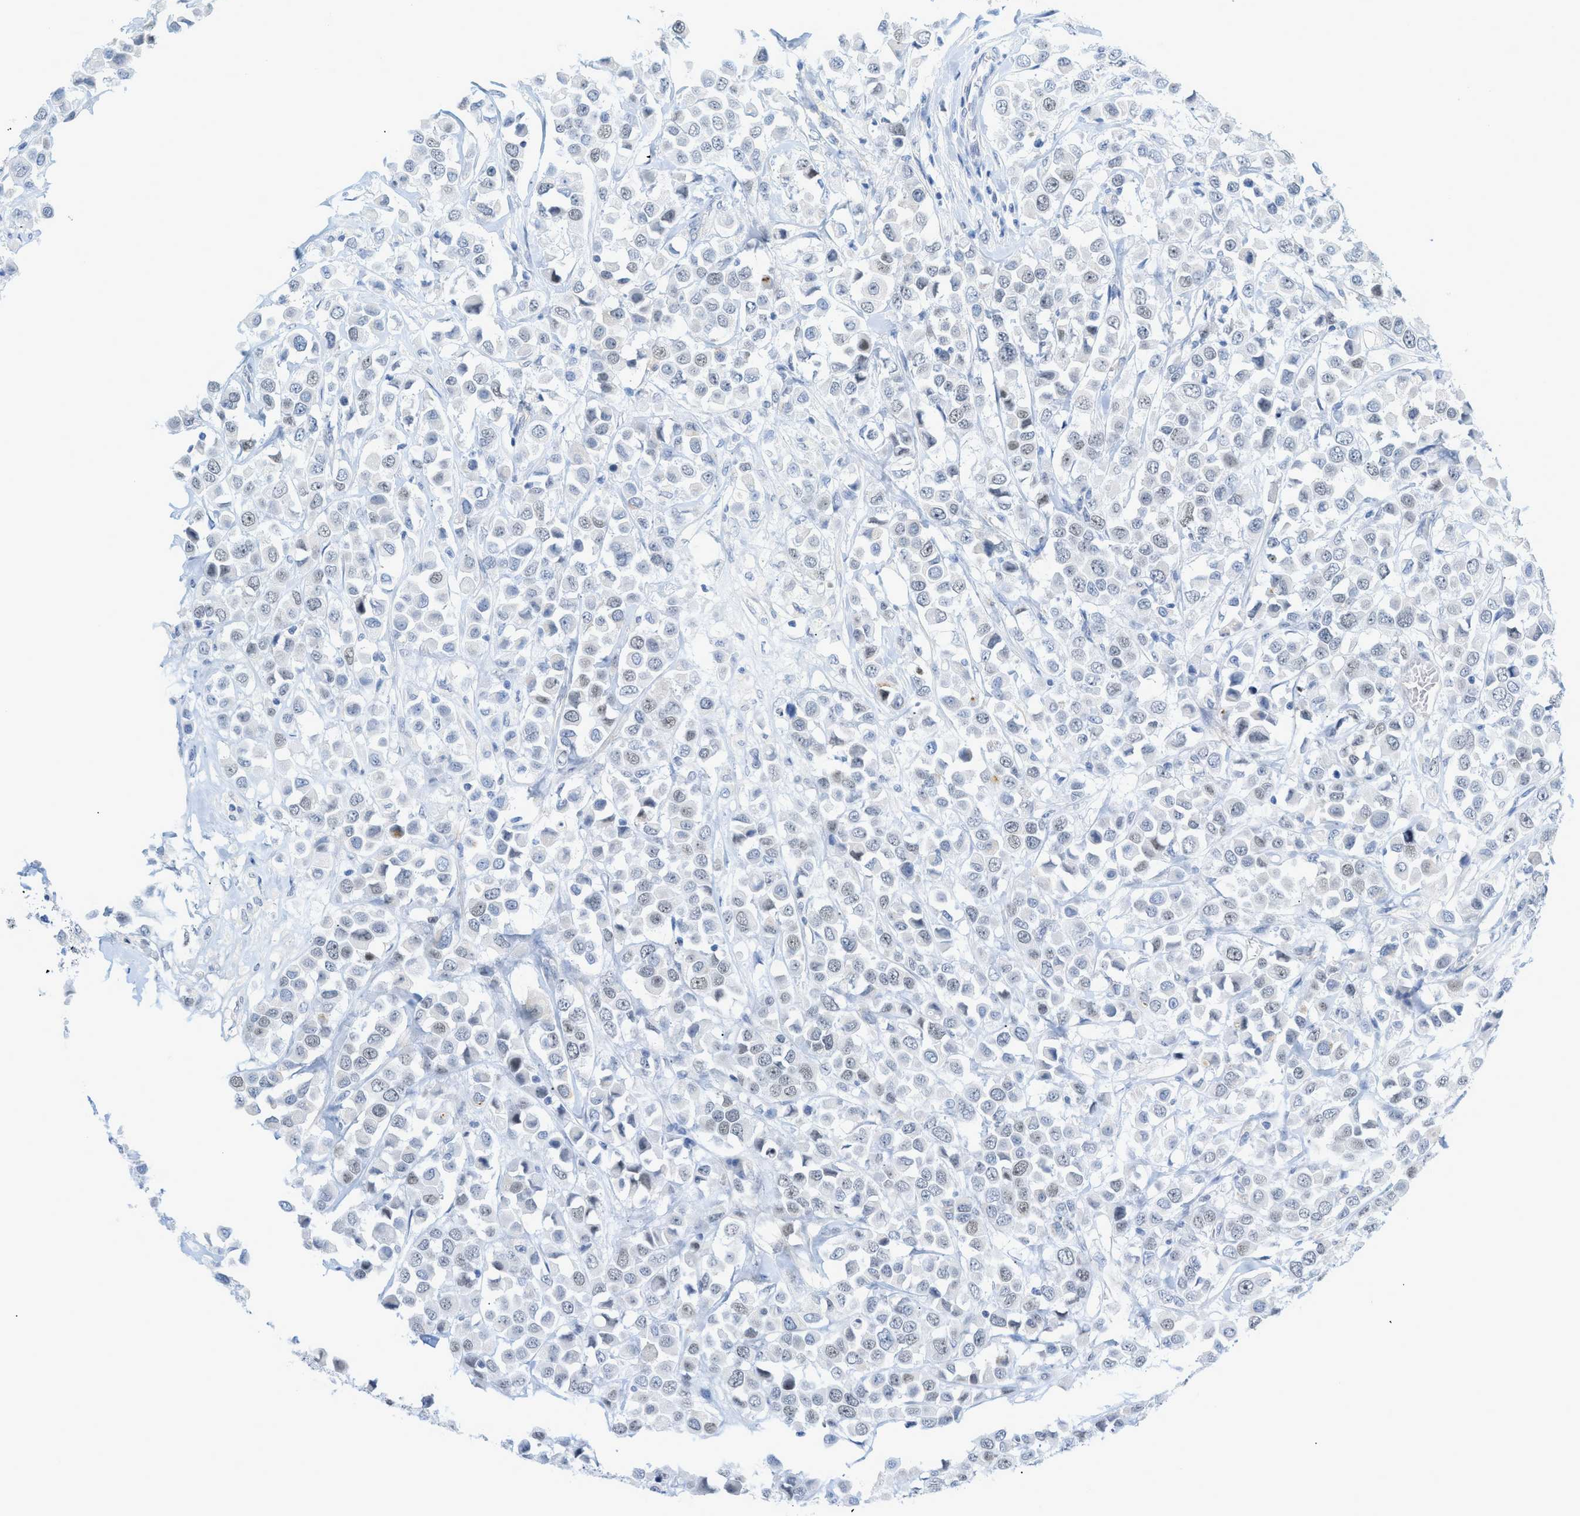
{"staining": {"intensity": "weak", "quantity": "<25%", "location": "nuclear"}, "tissue": "breast cancer", "cell_type": "Tumor cells", "image_type": "cancer", "snomed": [{"axis": "morphology", "description": "Duct carcinoma"}, {"axis": "topography", "description": "Breast"}], "caption": "Immunohistochemical staining of human breast cancer (intraductal carcinoma) exhibits no significant expression in tumor cells.", "gene": "HLTF", "patient": {"sex": "female", "age": 61}}